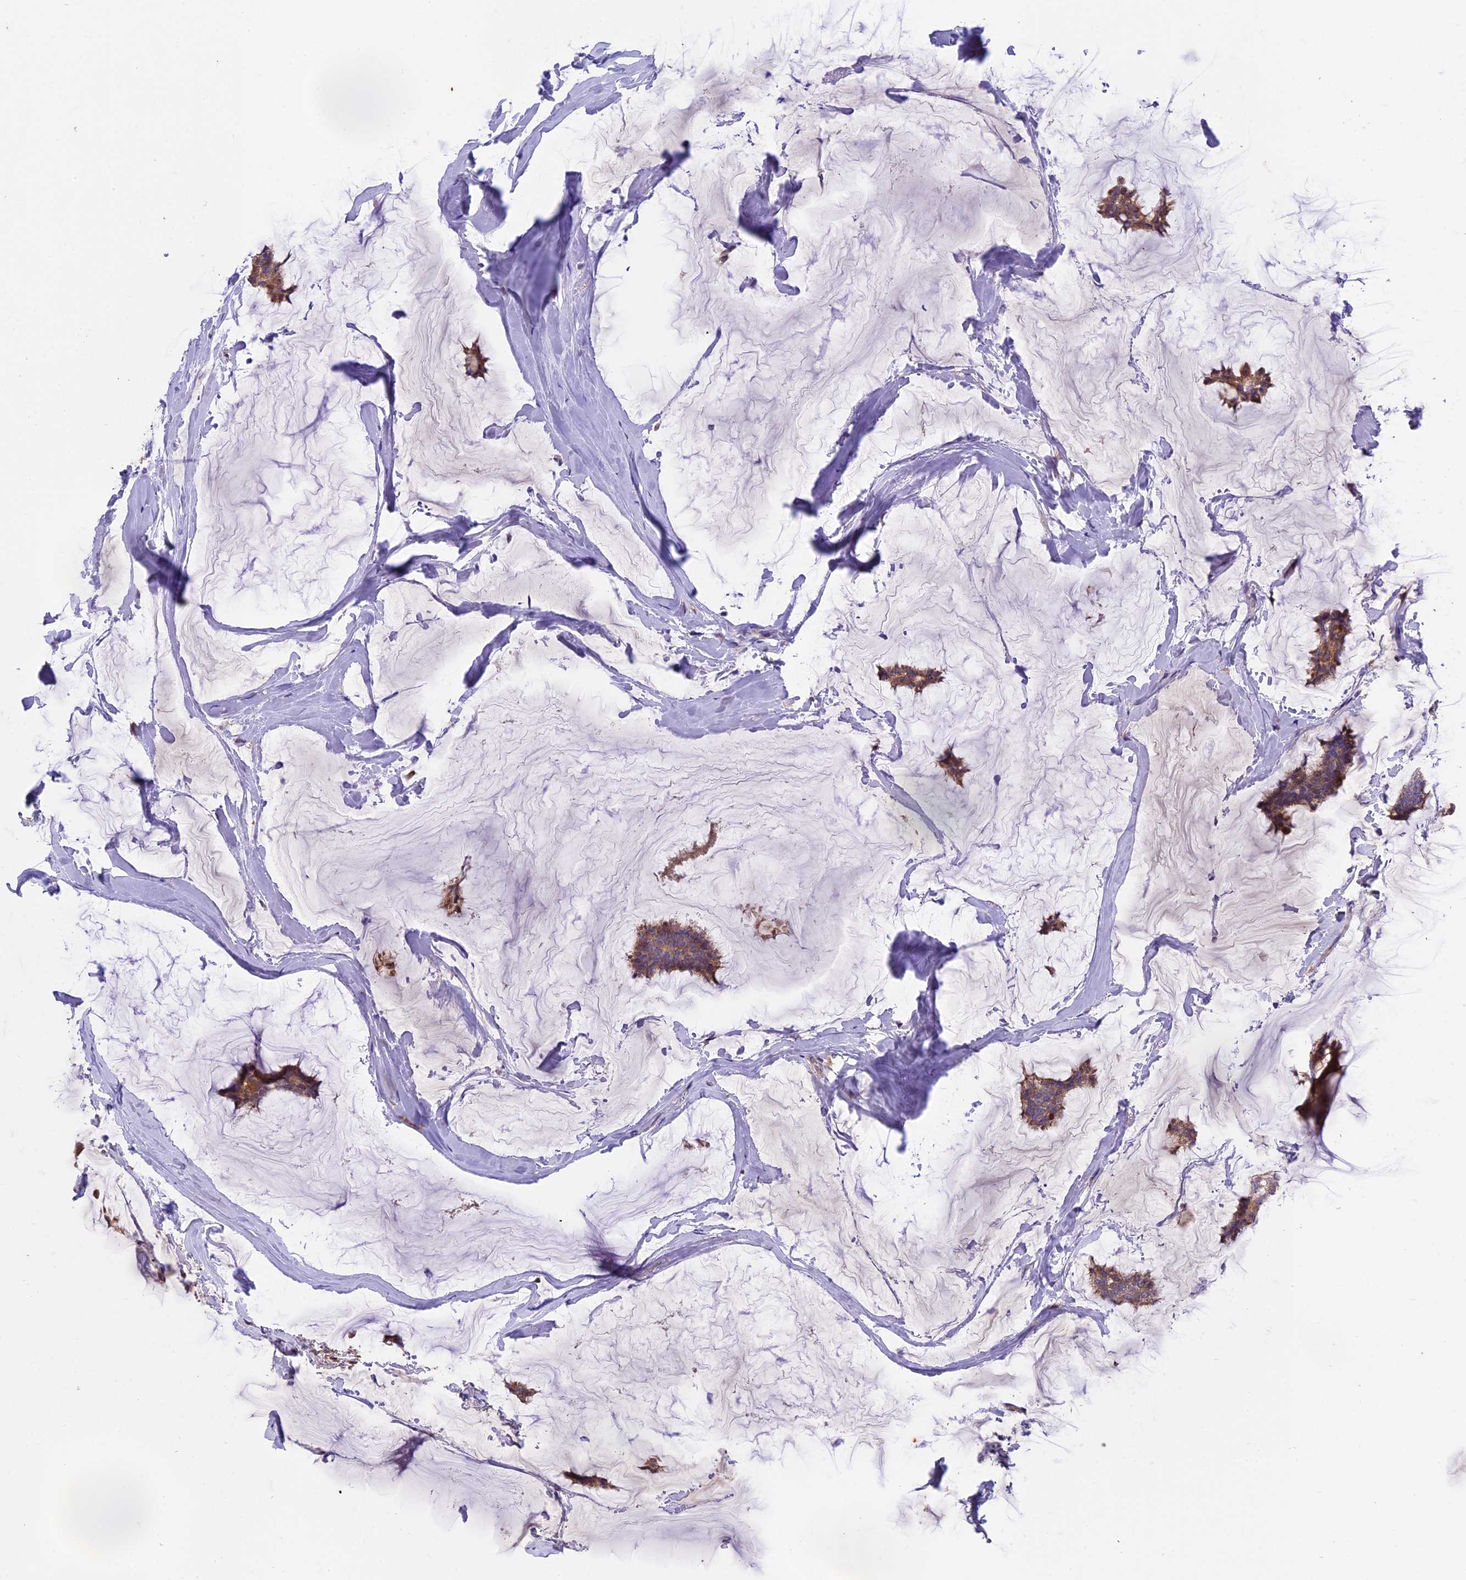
{"staining": {"intensity": "moderate", "quantity": ">75%", "location": "cytoplasmic/membranous"}, "tissue": "breast cancer", "cell_type": "Tumor cells", "image_type": "cancer", "snomed": [{"axis": "morphology", "description": "Duct carcinoma"}, {"axis": "topography", "description": "Breast"}], "caption": "A medium amount of moderate cytoplasmic/membranous staining is present in about >75% of tumor cells in breast cancer (infiltrating ductal carcinoma) tissue. The protein is stained brown, and the nuclei are stained in blue (DAB IHC with brightfield microscopy, high magnification).", "gene": "MEMO1", "patient": {"sex": "female", "age": 93}}